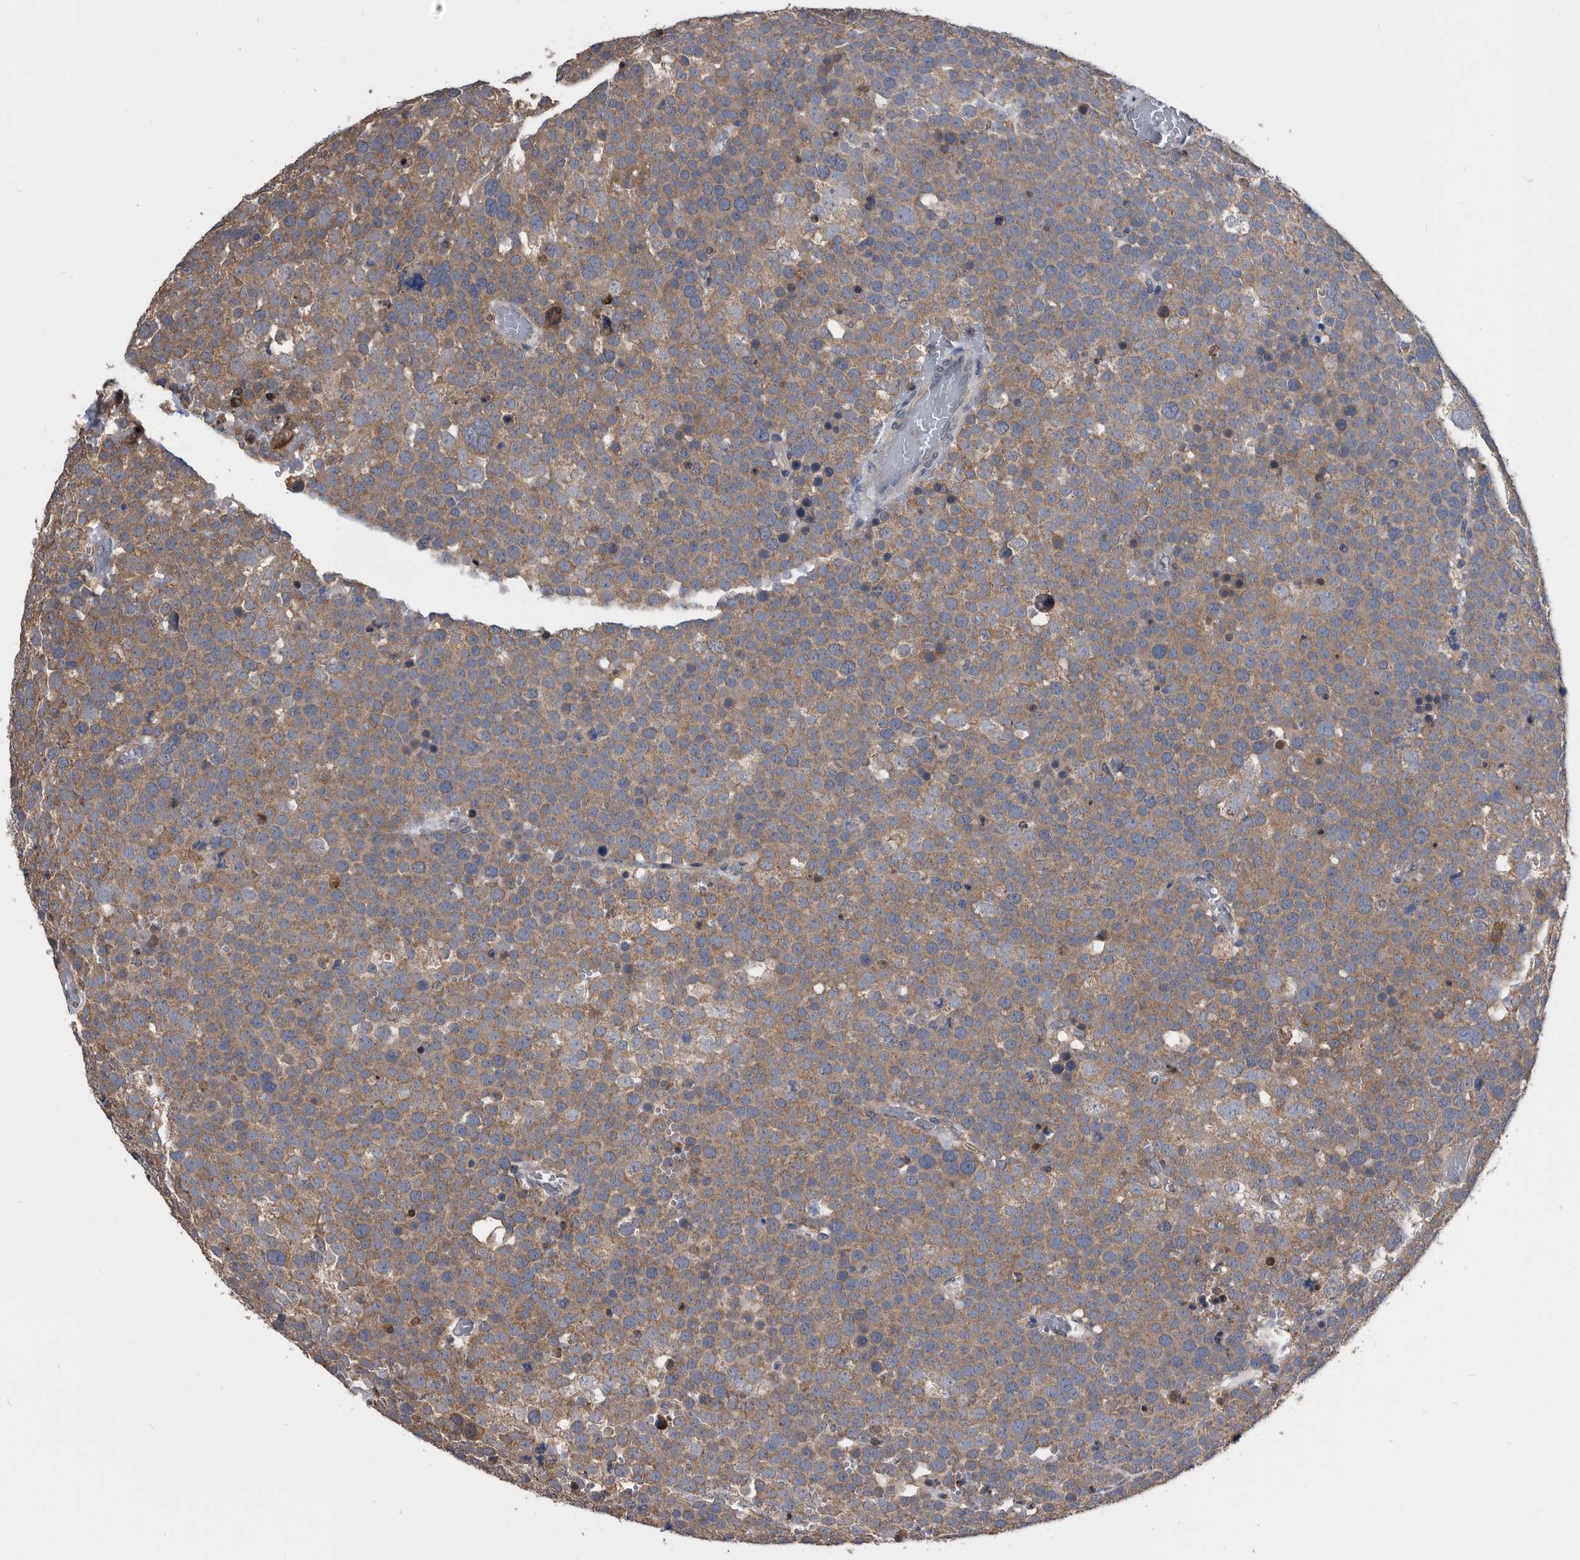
{"staining": {"intensity": "moderate", "quantity": ">75%", "location": "cytoplasmic/membranous"}, "tissue": "testis cancer", "cell_type": "Tumor cells", "image_type": "cancer", "snomed": [{"axis": "morphology", "description": "Seminoma, NOS"}, {"axis": "topography", "description": "Testis"}], "caption": "Immunohistochemistry of human seminoma (testis) displays medium levels of moderate cytoplasmic/membranous staining in about >75% of tumor cells.", "gene": "NRBP1", "patient": {"sex": "male", "age": 71}}